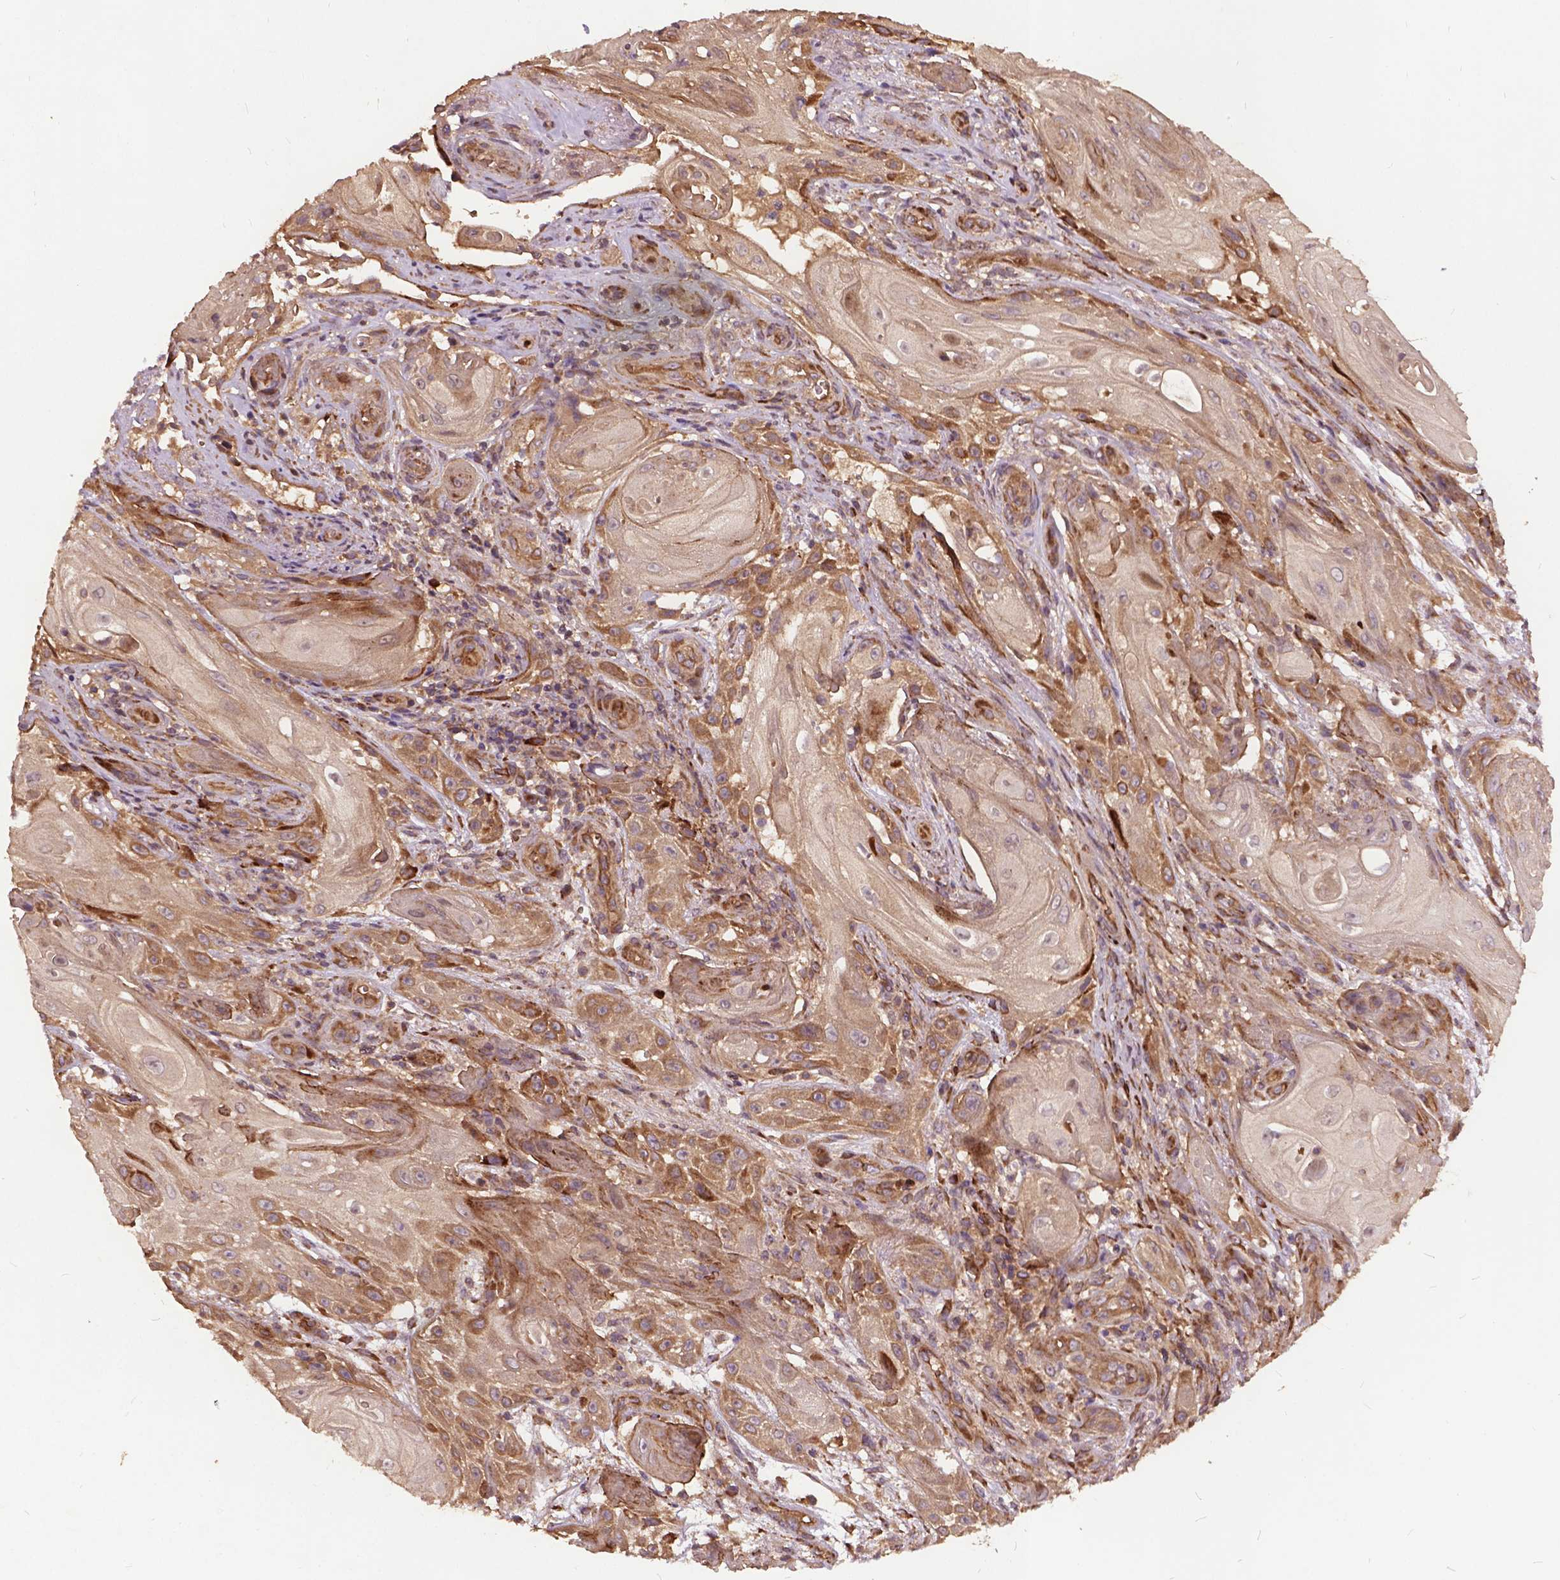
{"staining": {"intensity": "moderate", "quantity": "25%-75%", "location": "cytoplasmic/membranous"}, "tissue": "skin cancer", "cell_type": "Tumor cells", "image_type": "cancer", "snomed": [{"axis": "morphology", "description": "Squamous cell carcinoma, NOS"}, {"axis": "topography", "description": "Skin"}], "caption": "About 25%-75% of tumor cells in human skin squamous cell carcinoma exhibit moderate cytoplasmic/membranous protein positivity as visualized by brown immunohistochemical staining.", "gene": "UBXN2A", "patient": {"sex": "male", "age": 62}}